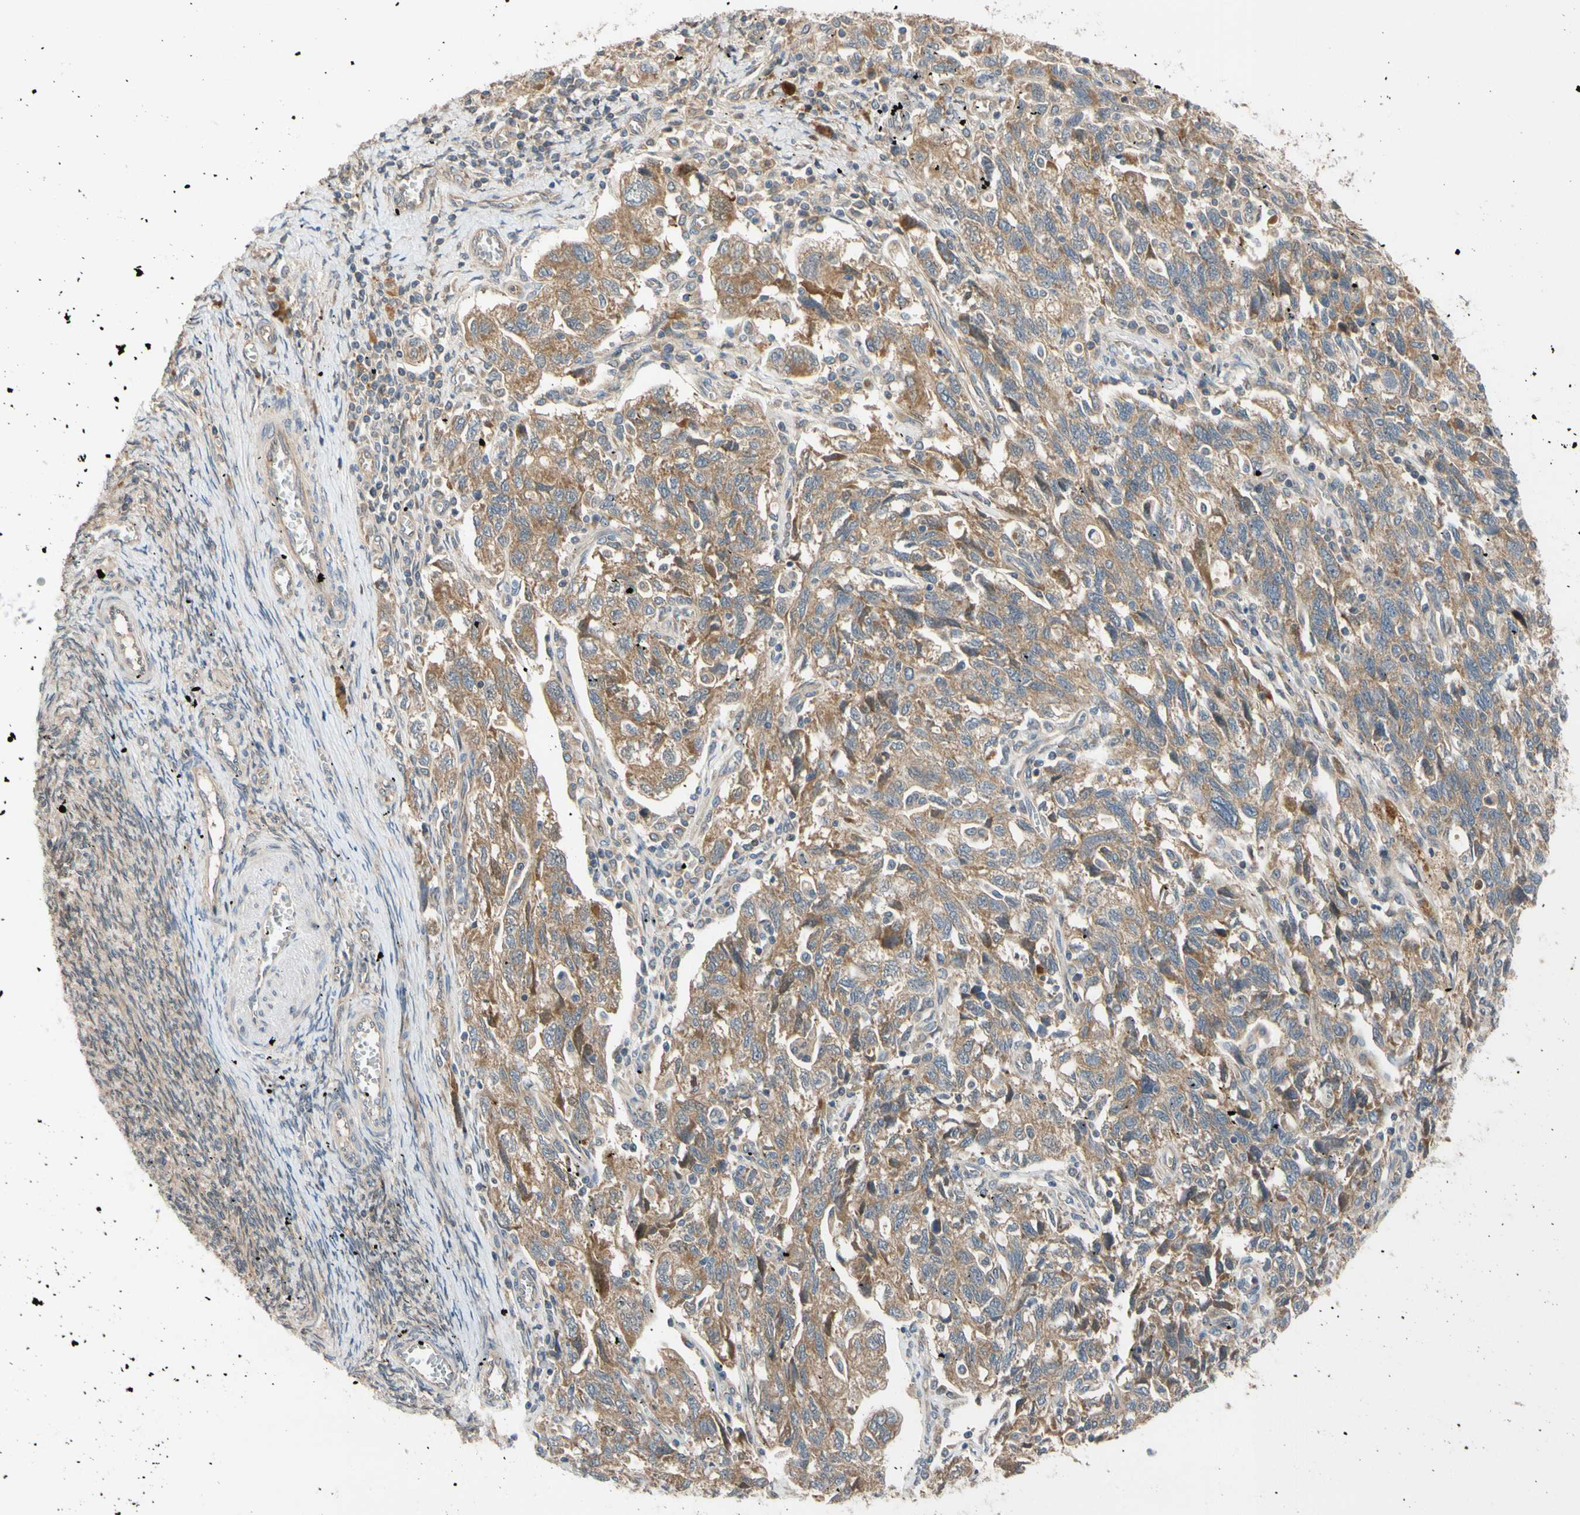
{"staining": {"intensity": "moderate", "quantity": ">75%", "location": "cytoplasmic/membranous"}, "tissue": "ovarian cancer", "cell_type": "Tumor cells", "image_type": "cancer", "snomed": [{"axis": "morphology", "description": "Carcinoma, NOS"}, {"axis": "morphology", "description": "Cystadenocarcinoma, serous, NOS"}, {"axis": "topography", "description": "Ovary"}], "caption": "Immunohistochemical staining of human ovarian cancer displays medium levels of moderate cytoplasmic/membranous protein positivity in approximately >75% of tumor cells.", "gene": "MBTPS2", "patient": {"sex": "female", "age": 69}}